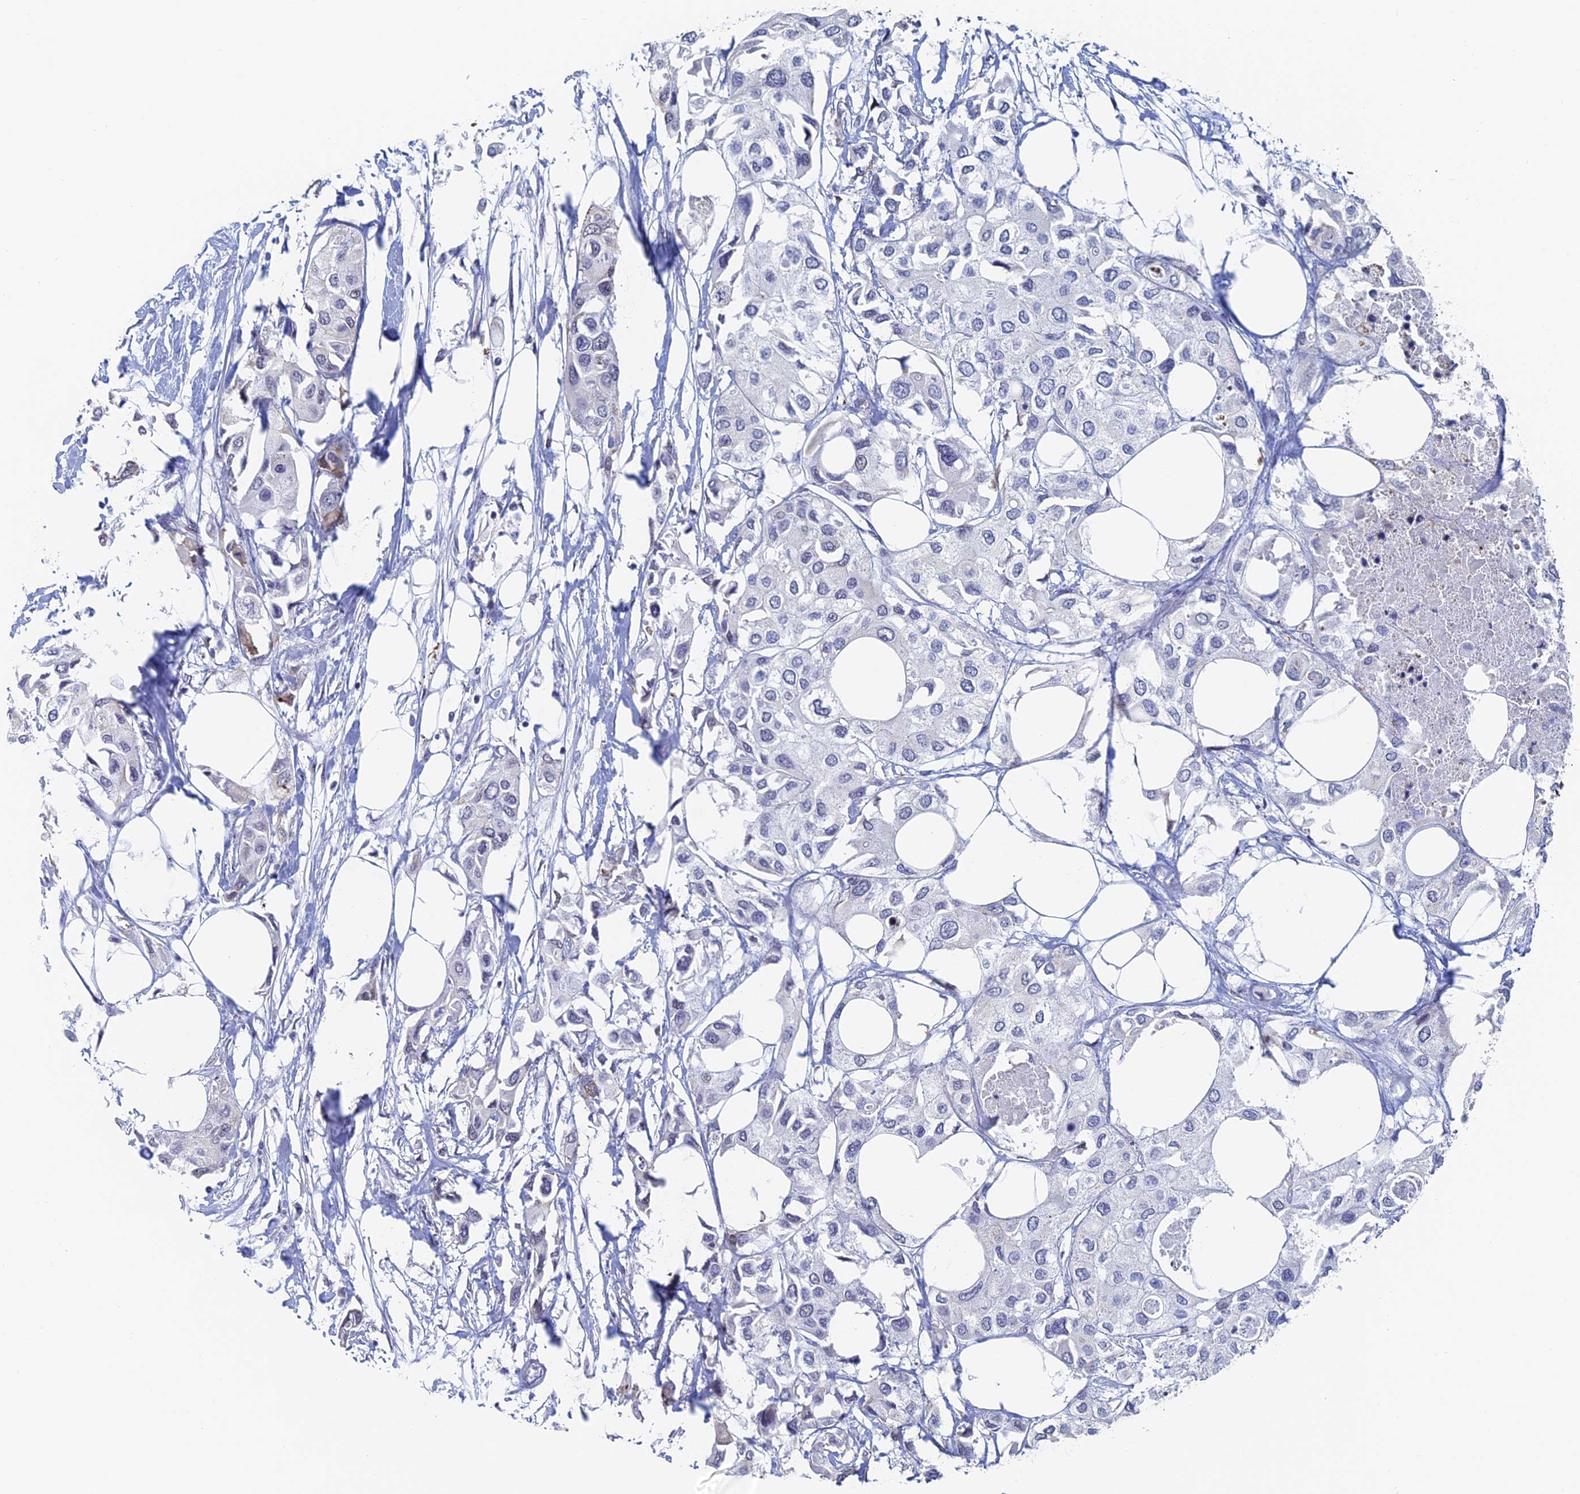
{"staining": {"intensity": "negative", "quantity": "none", "location": "none"}, "tissue": "urothelial cancer", "cell_type": "Tumor cells", "image_type": "cancer", "snomed": [{"axis": "morphology", "description": "Urothelial carcinoma, High grade"}, {"axis": "topography", "description": "Urinary bladder"}], "caption": "The image displays no staining of tumor cells in urothelial carcinoma (high-grade).", "gene": "GMNC", "patient": {"sex": "male", "age": 64}}